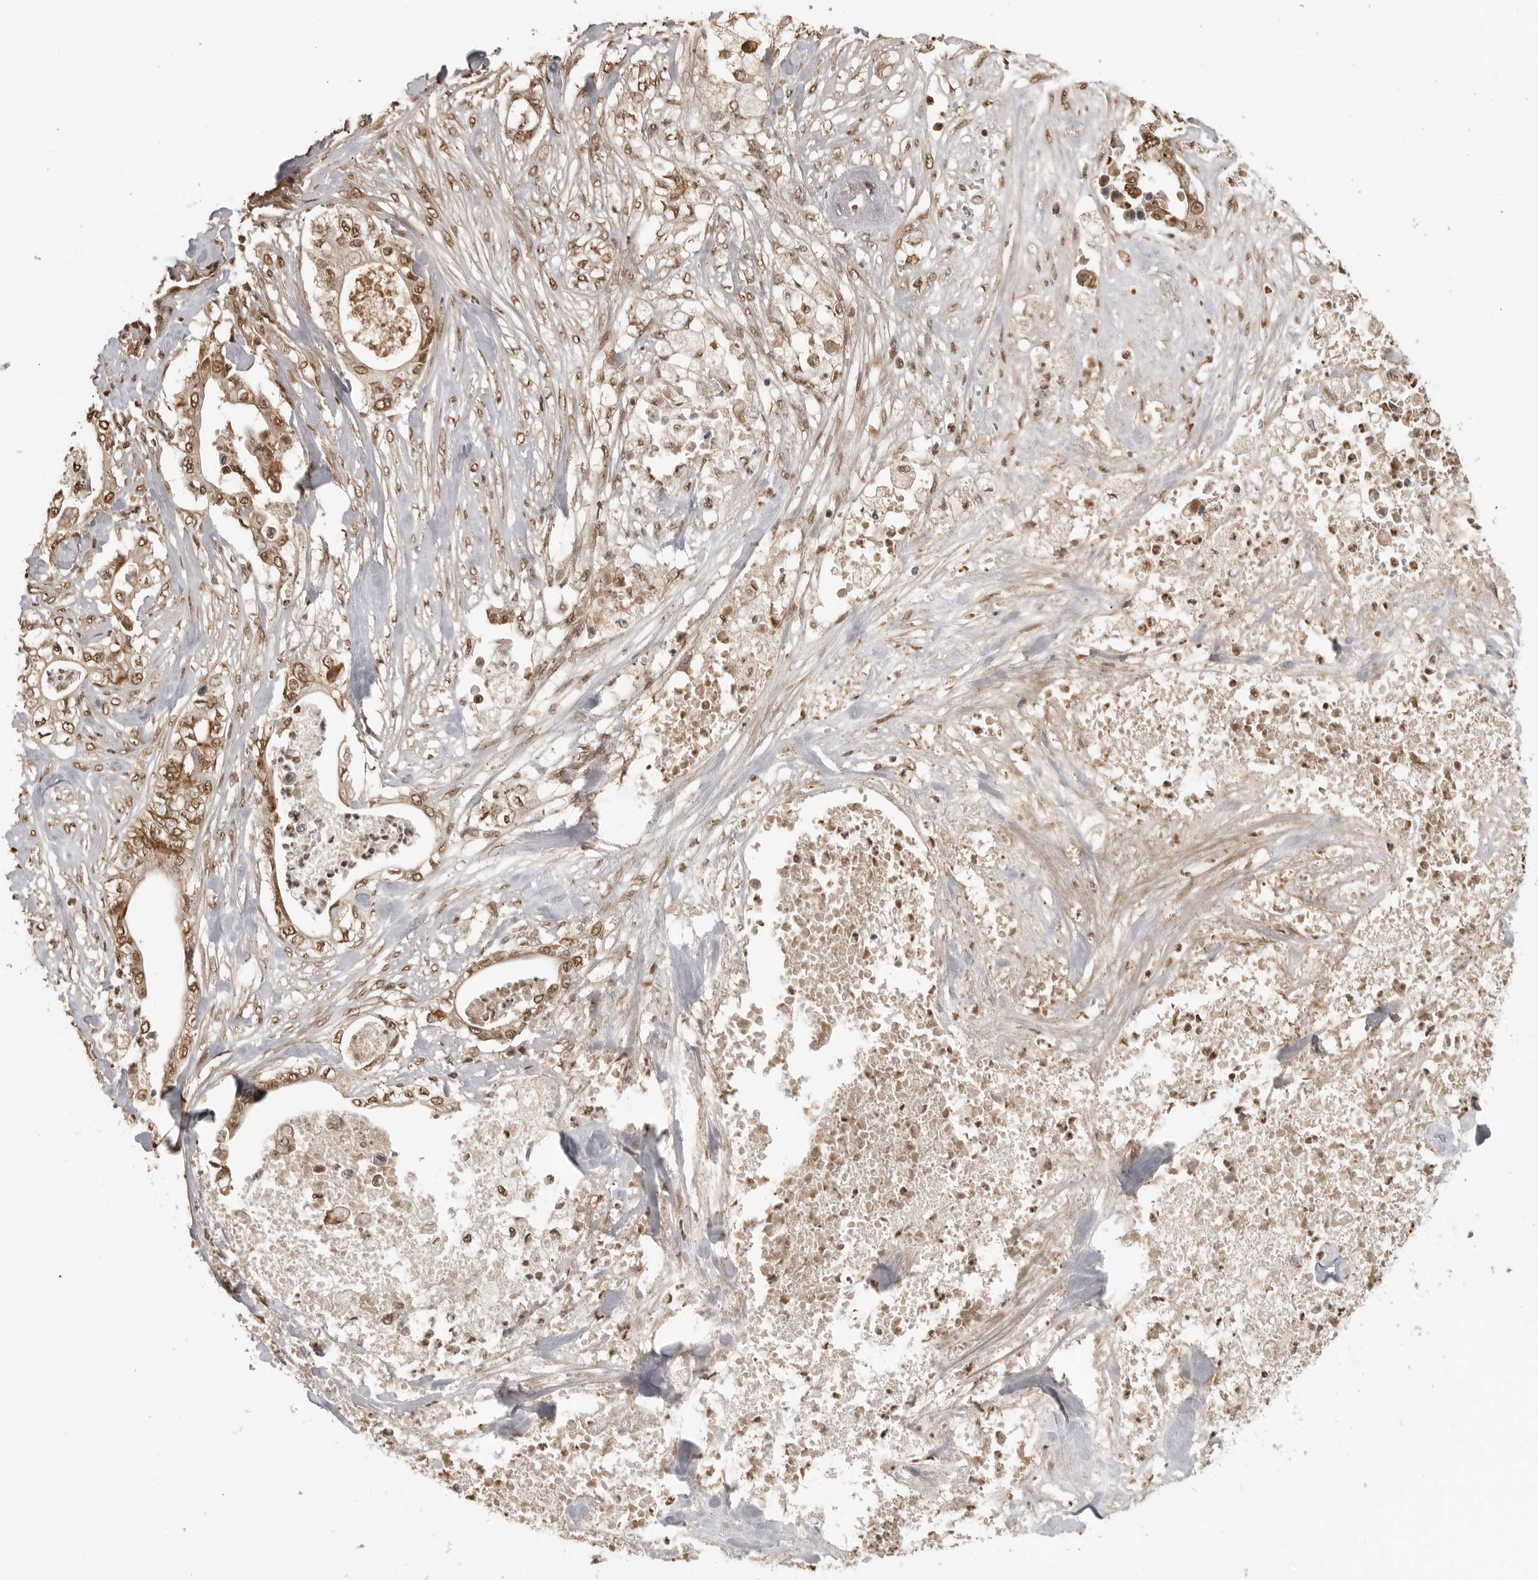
{"staining": {"intensity": "moderate", "quantity": ">75%", "location": "nuclear"}, "tissue": "pancreatic cancer", "cell_type": "Tumor cells", "image_type": "cancer", "snomed": [{"axis": "morphology", "description": "Adenocarcinoma, NOS"}, {"axis": "topography", "description": "Pancreas"}], "caption": "Pancreatic cancer stained with a protein marker demonstrates moderate staining in tumor cells.", "gene": "CLOCK", "patient": {"sex": "female", "age": 78}}